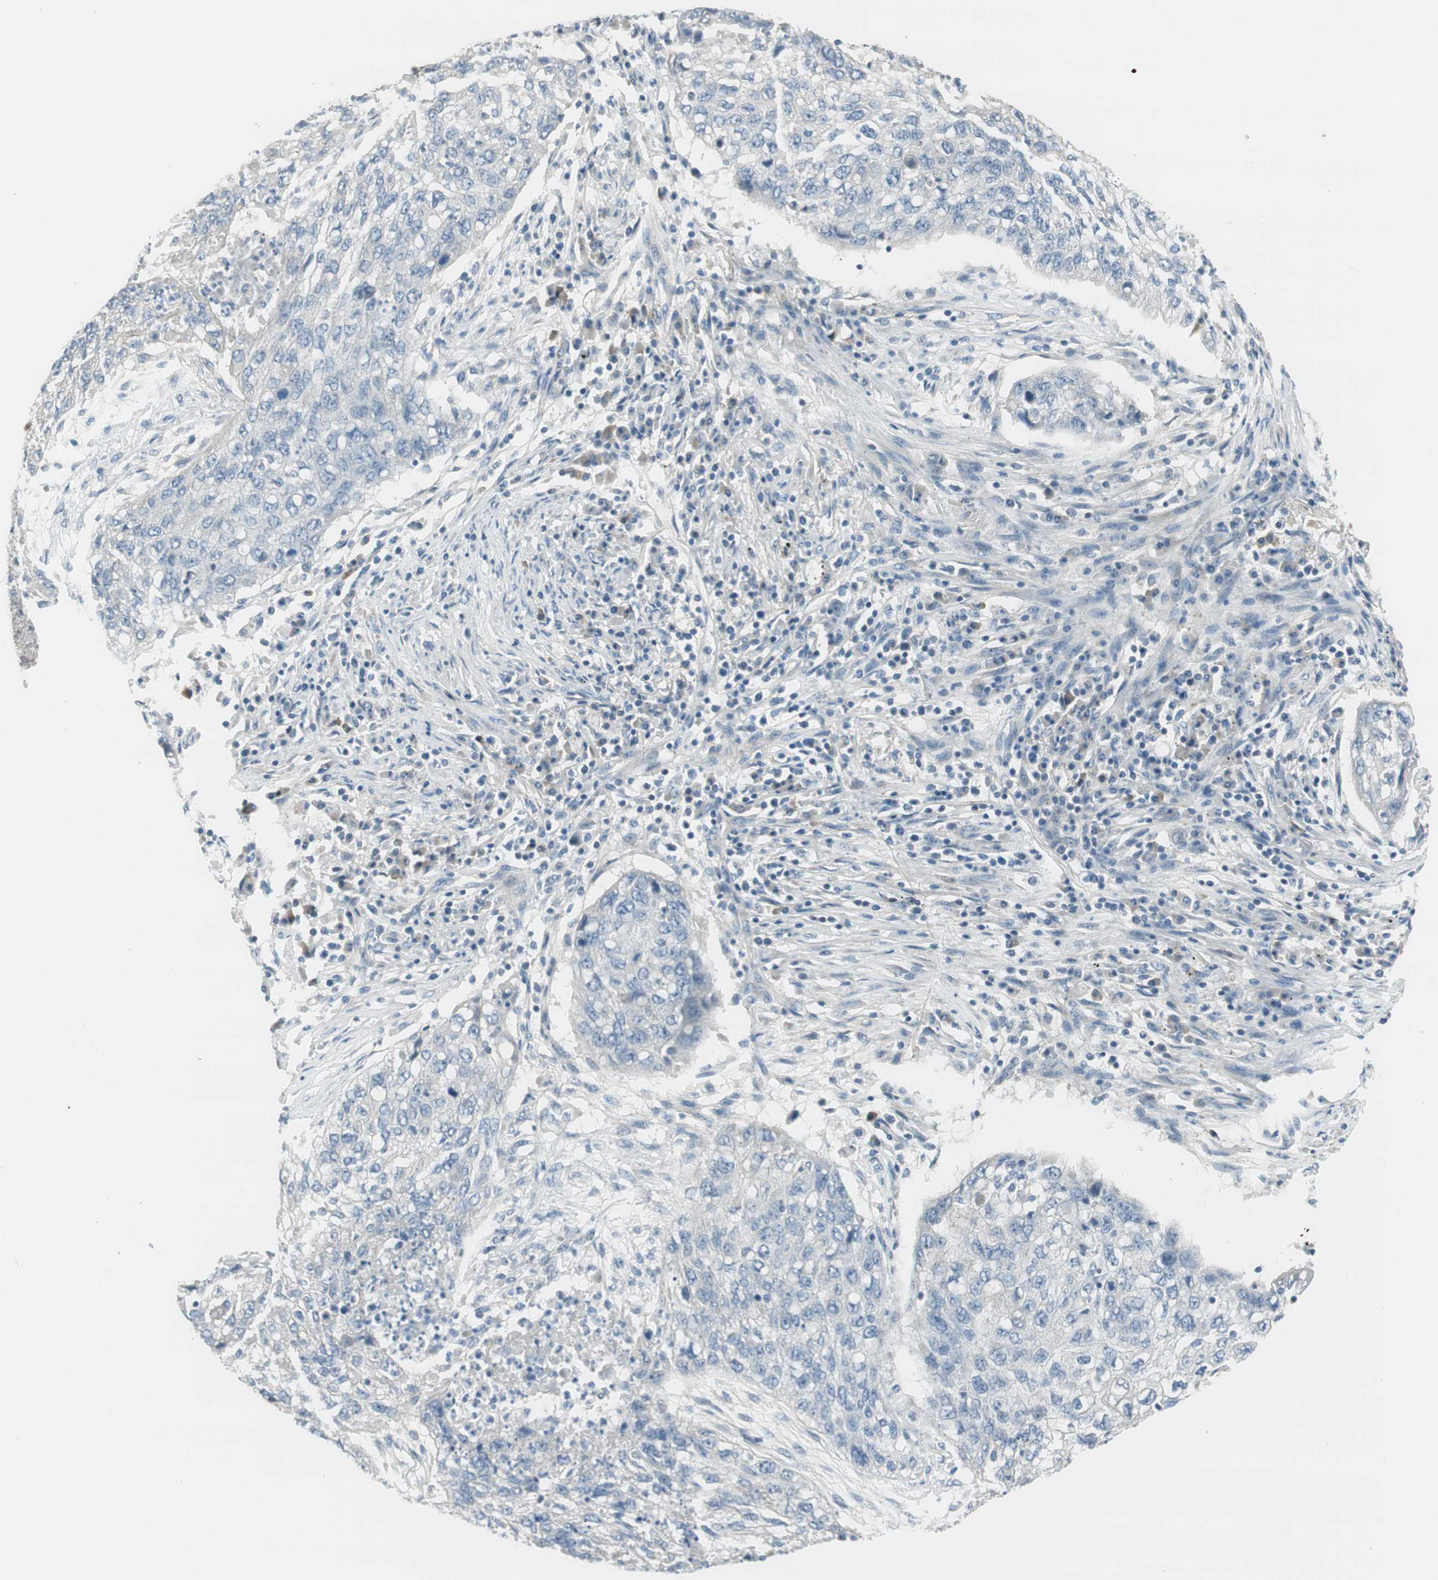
{"staining": {"intensity": "negative", "quantity": "none", "location": "none"}, "tissue": "lung cancer", "cell_type": "Tumor cells", "image_type": "cancer", "snomed": [{"axis": "morphology", "description": "Squamous cell carcinoma, NOS"}, {"axis": "topography", "description": "Lung"}], "caption": "Human lung cancer stained for a protein using immunohistochemistry exhibits no staining in tumor cells.", "gene": "EVA1A", "patient": {"sex": "female", "age": 63}}